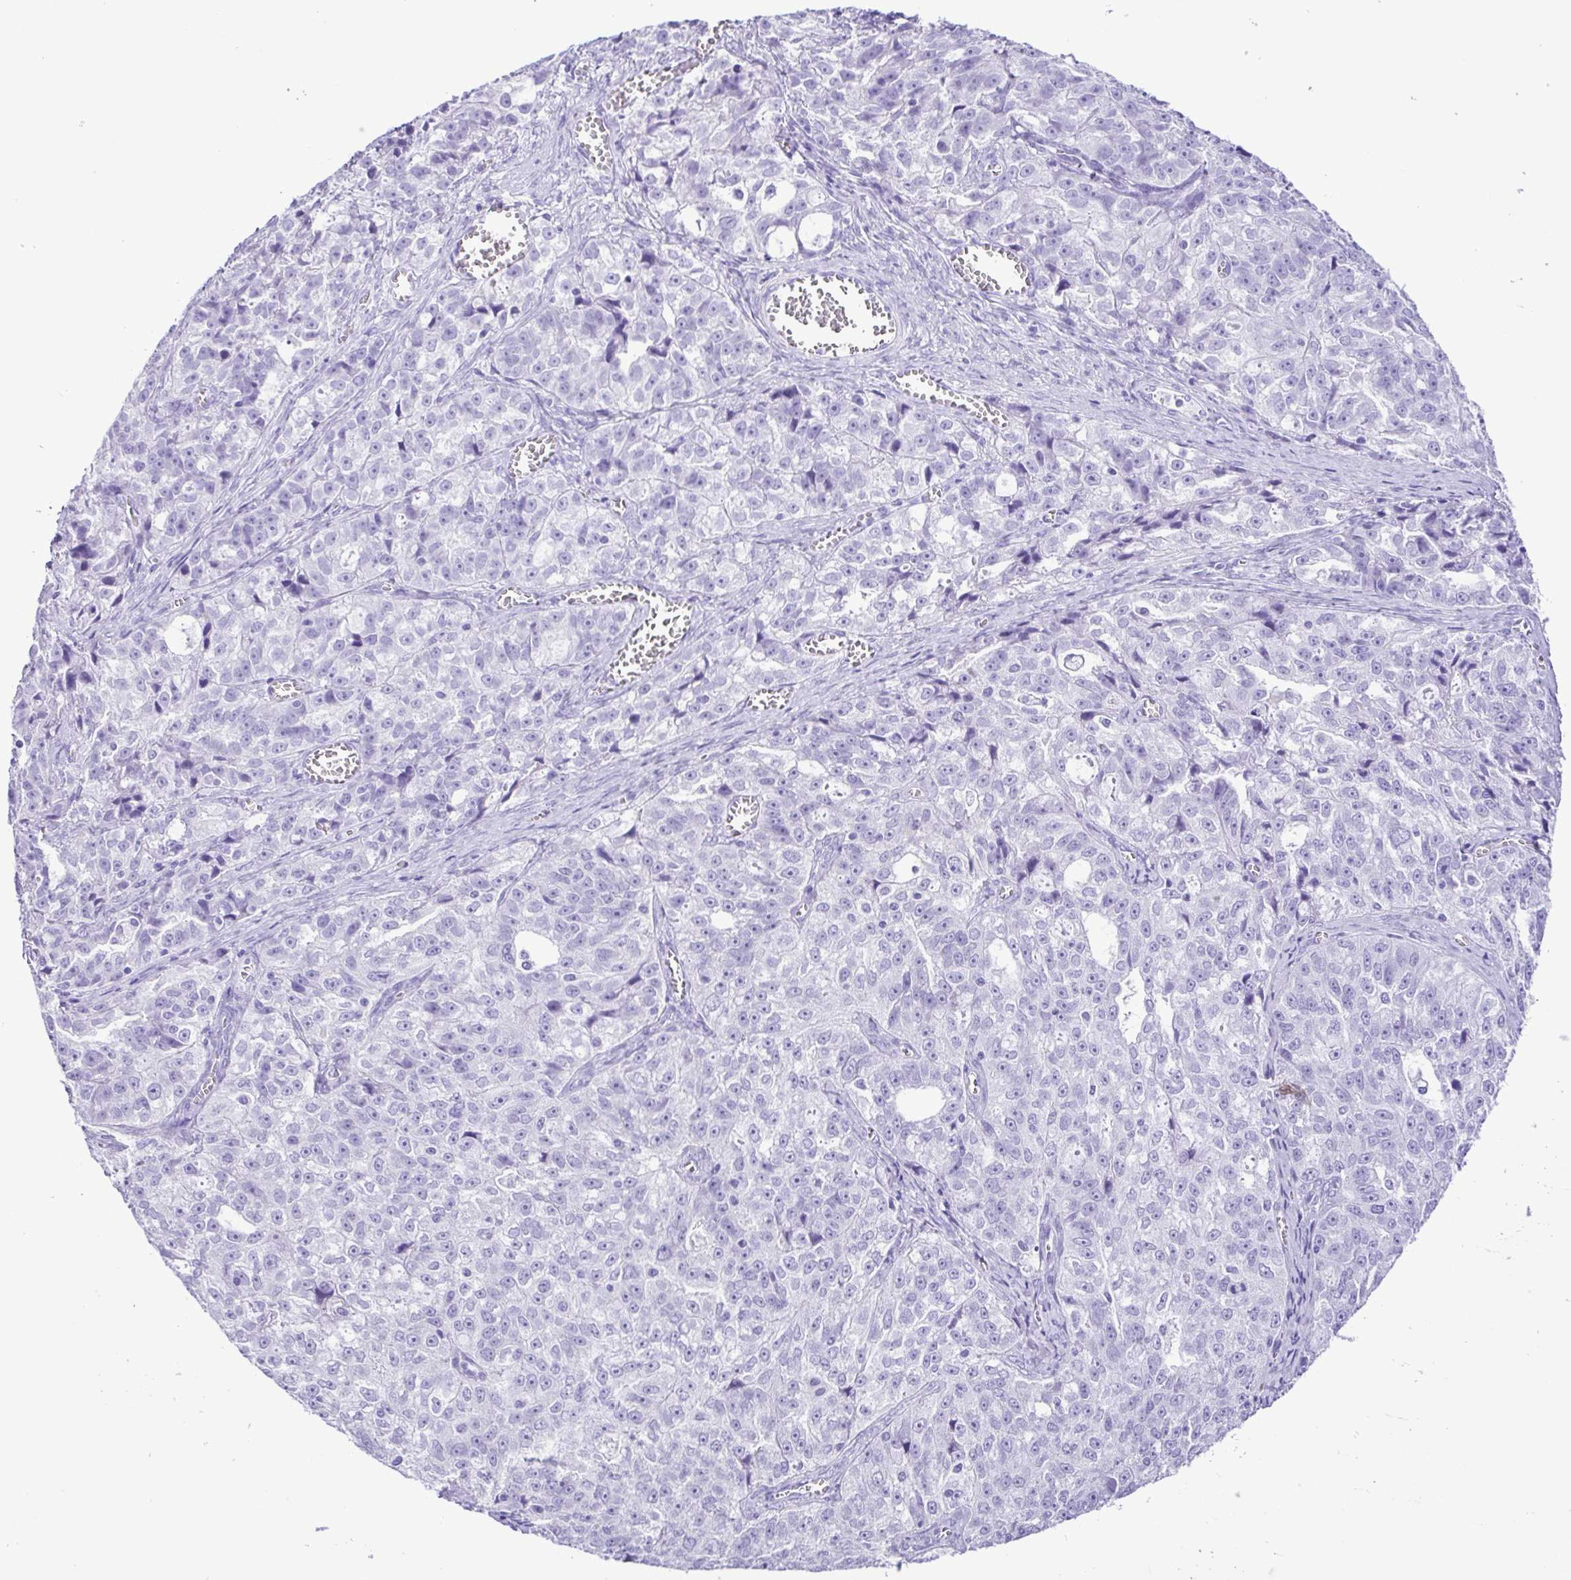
{"staining": {"intensity": "negative", "quantity": "none", "location": "none"}, "tissue": "ovarian cancer", "cell_type": "Tumor cells", "image_type": "cancer", "snomed": [{"axis": "morphology", "description": "Cystadenocarcinoma, serous, NOS"}, {"axis": "topography", "description": "Ovary"}], "caption": "The image exhibits no staining of tumor cells in serous cystadenocarcinoma (ovarian).", "gene": "CASP14", "patient": {"sex": "female", "age": 51}}